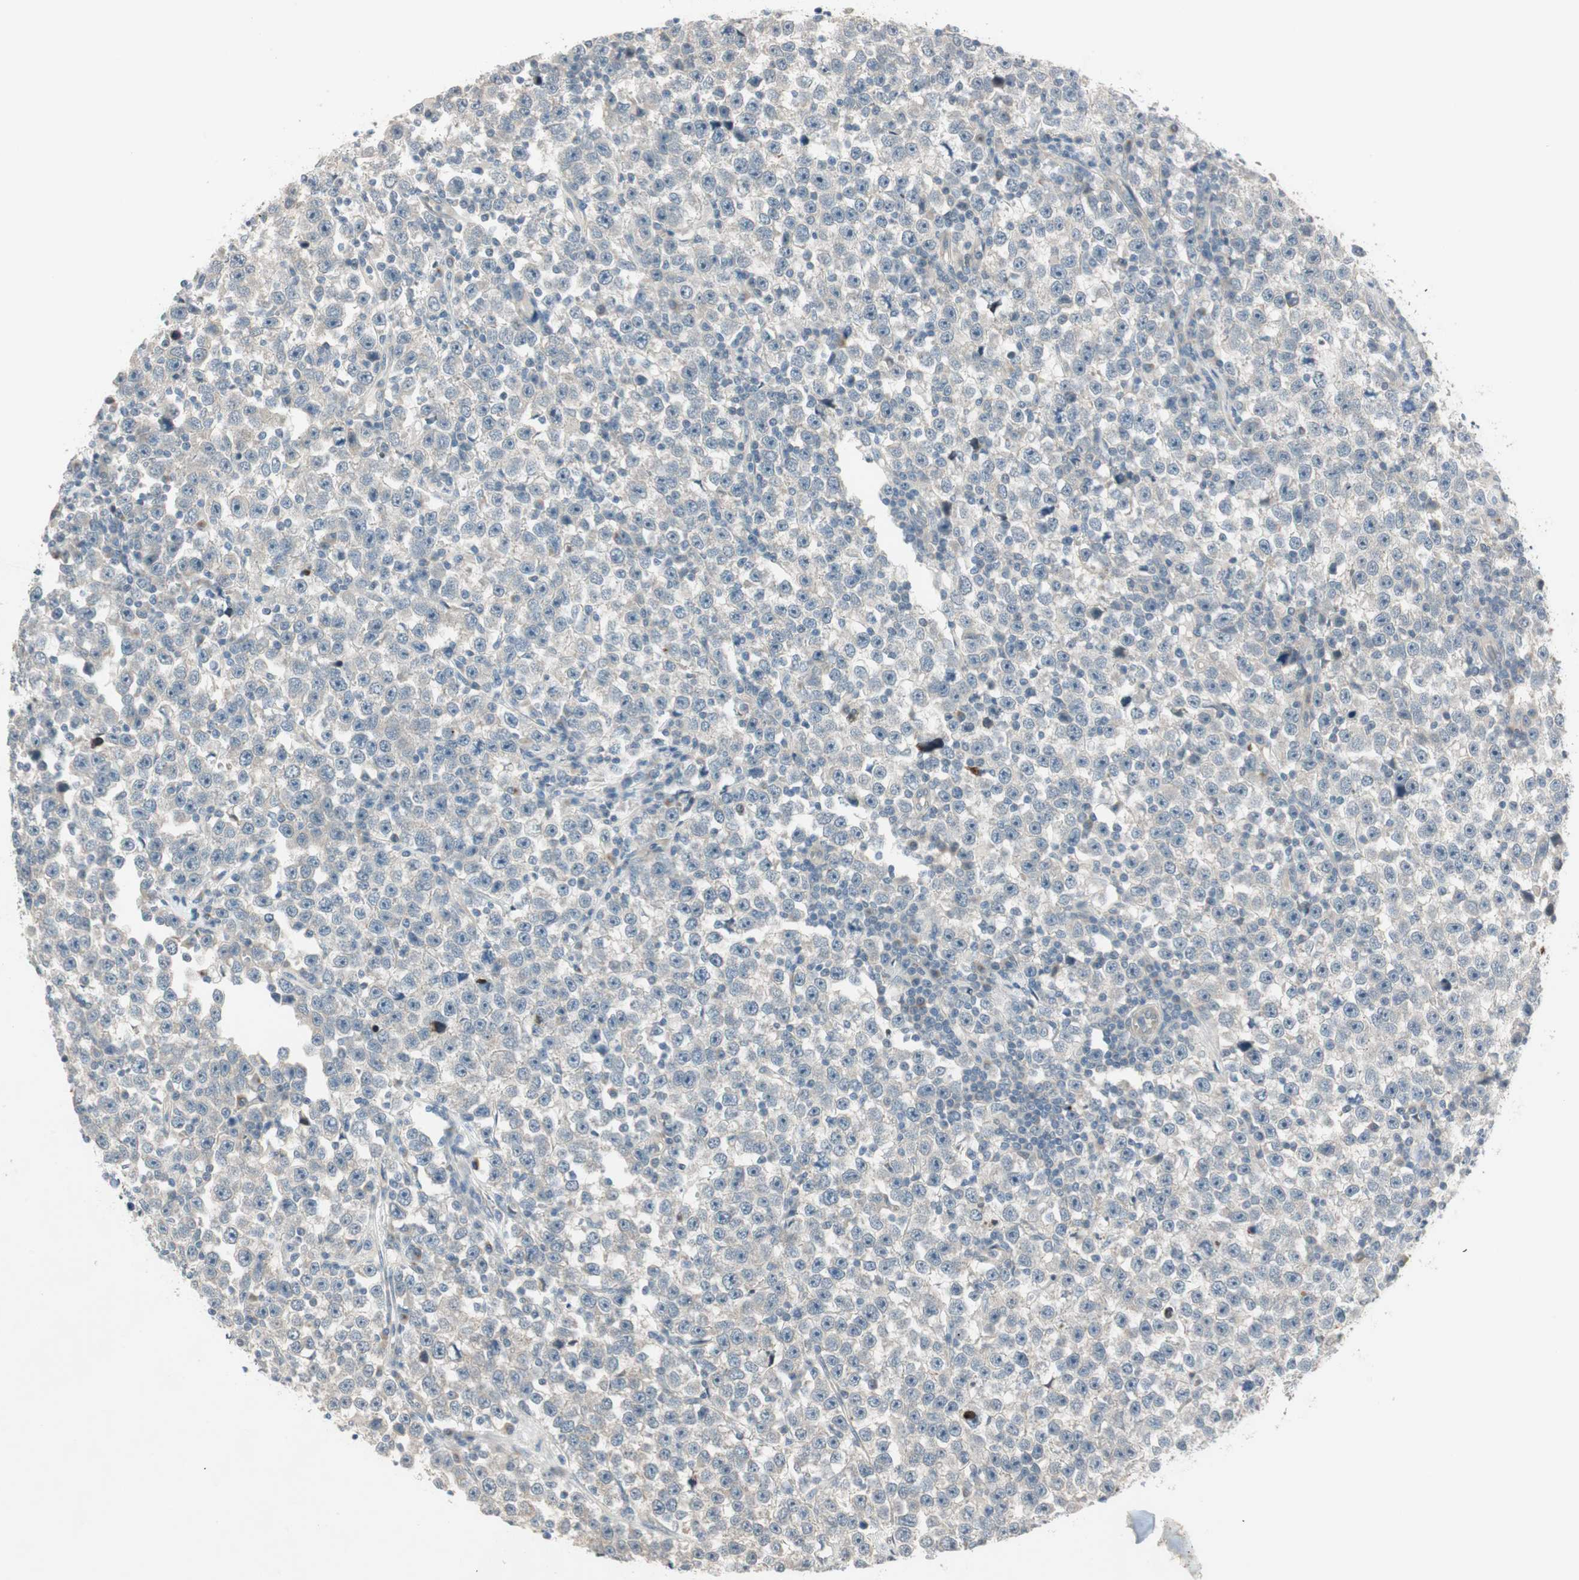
{"staining": {"intensity": "negative", "quantity": "none", "location": "none"}, "tissue": "testis cancer", "cell_type": "Tumor cells", "image_type": "cancer", "snomed": [{"axis": "morphology", "description": "Seminoma, NOS"}, {"axis": "topography", "description": "Testis"}], "caption": "A micrograph of human testis seminoma is negative for staining in tumor cells.", "gene": "CGRRF1", "patient": {"sex": "male", "age": 43}}